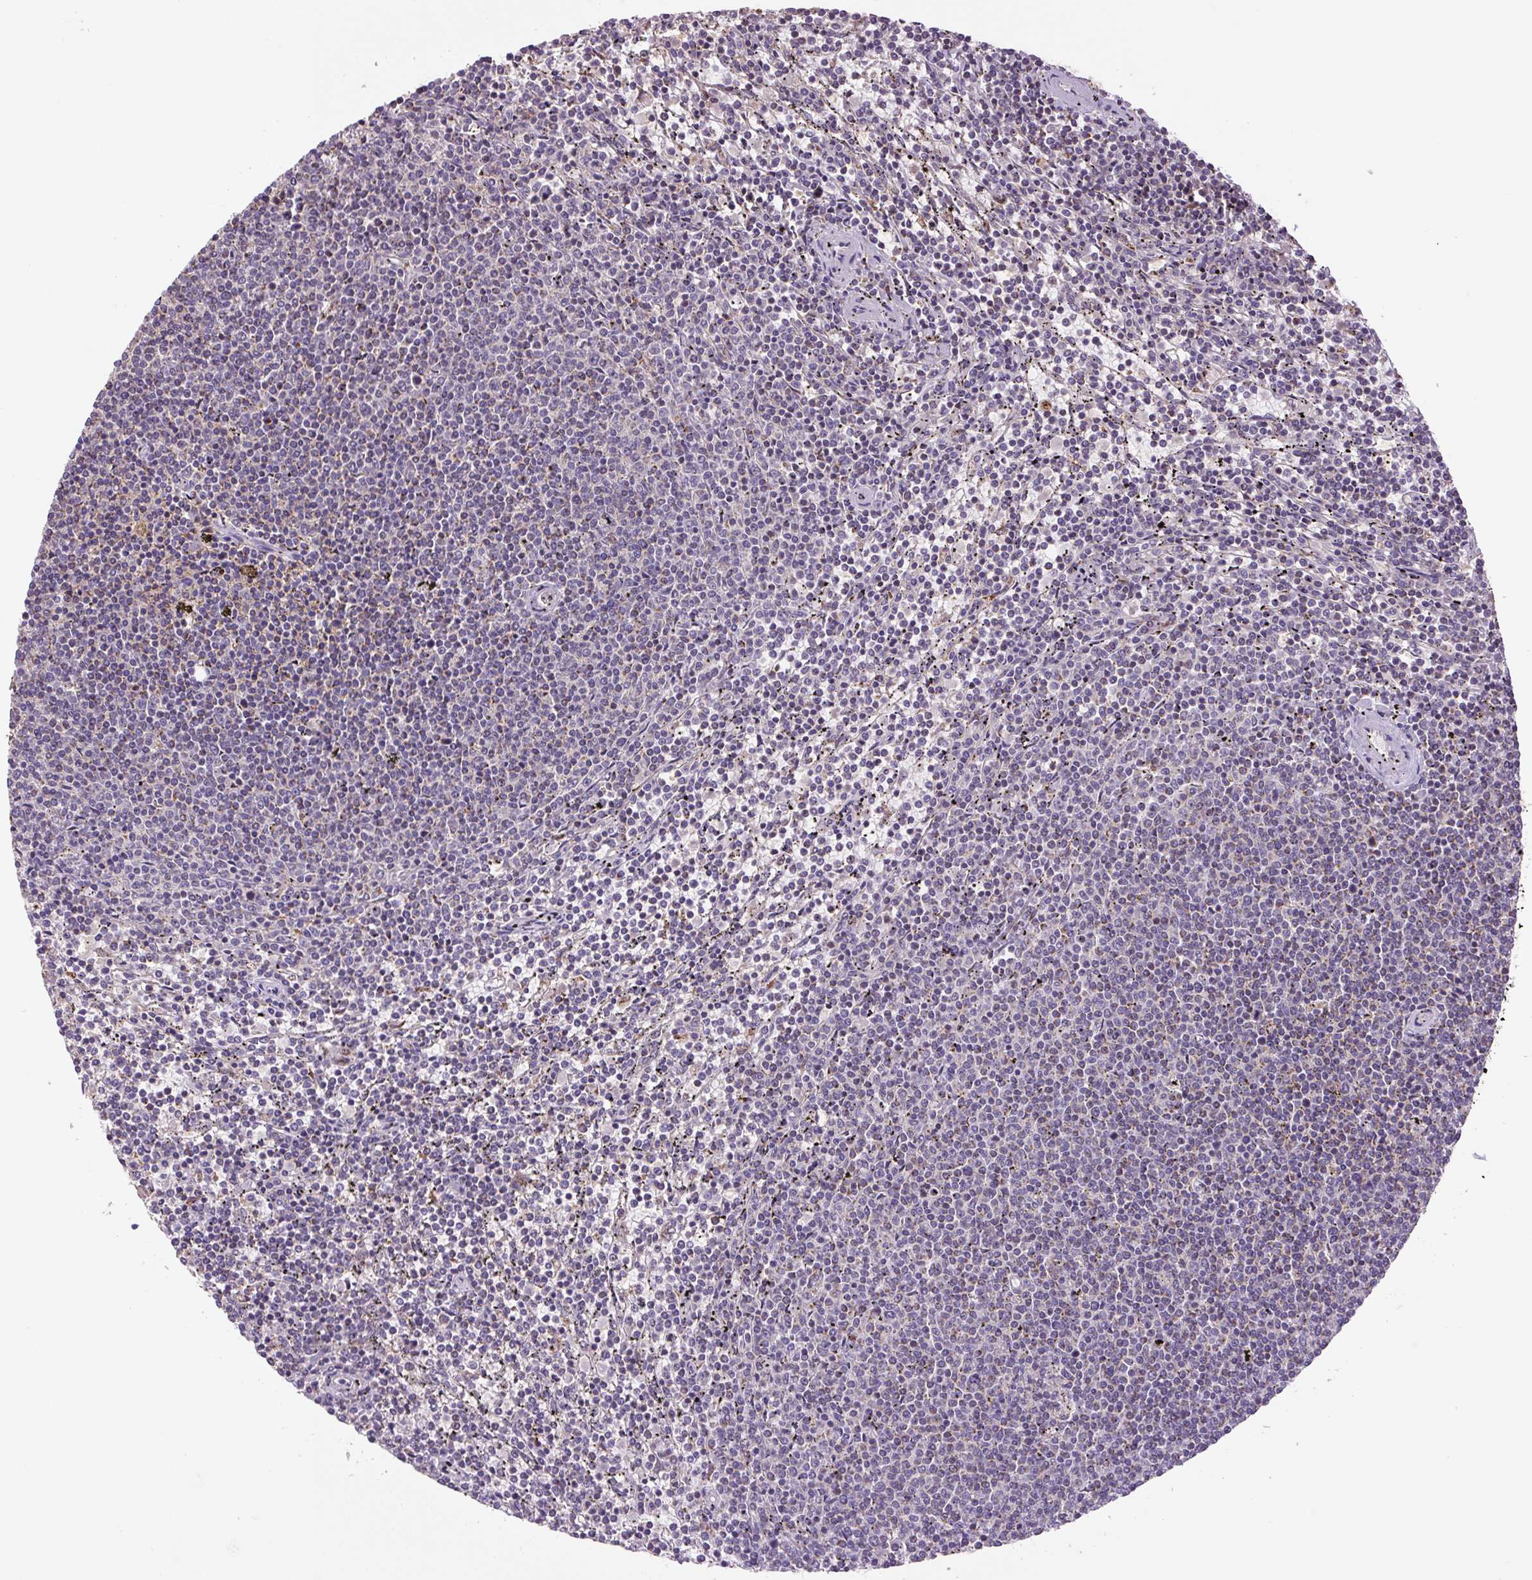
{"staining": {"intensity": "negative", "quantity": "none", "location": "none"}, "tissue": "lymphoma", "cell_type": "Tumor cells", "image_type": "cancer", "snomed": [{"axis": "morphology", "description": "Malignant lymphoma, non-Hodgkin's type, Low grade"}, {"axis": "topography", "description": "Spleen"}], "caption": "This is an IHC micrograph of human lymphoma. There is no positivity in tumor cells.", "gene": "SGF29", "patient": {"sex": "female", "age": 50}}